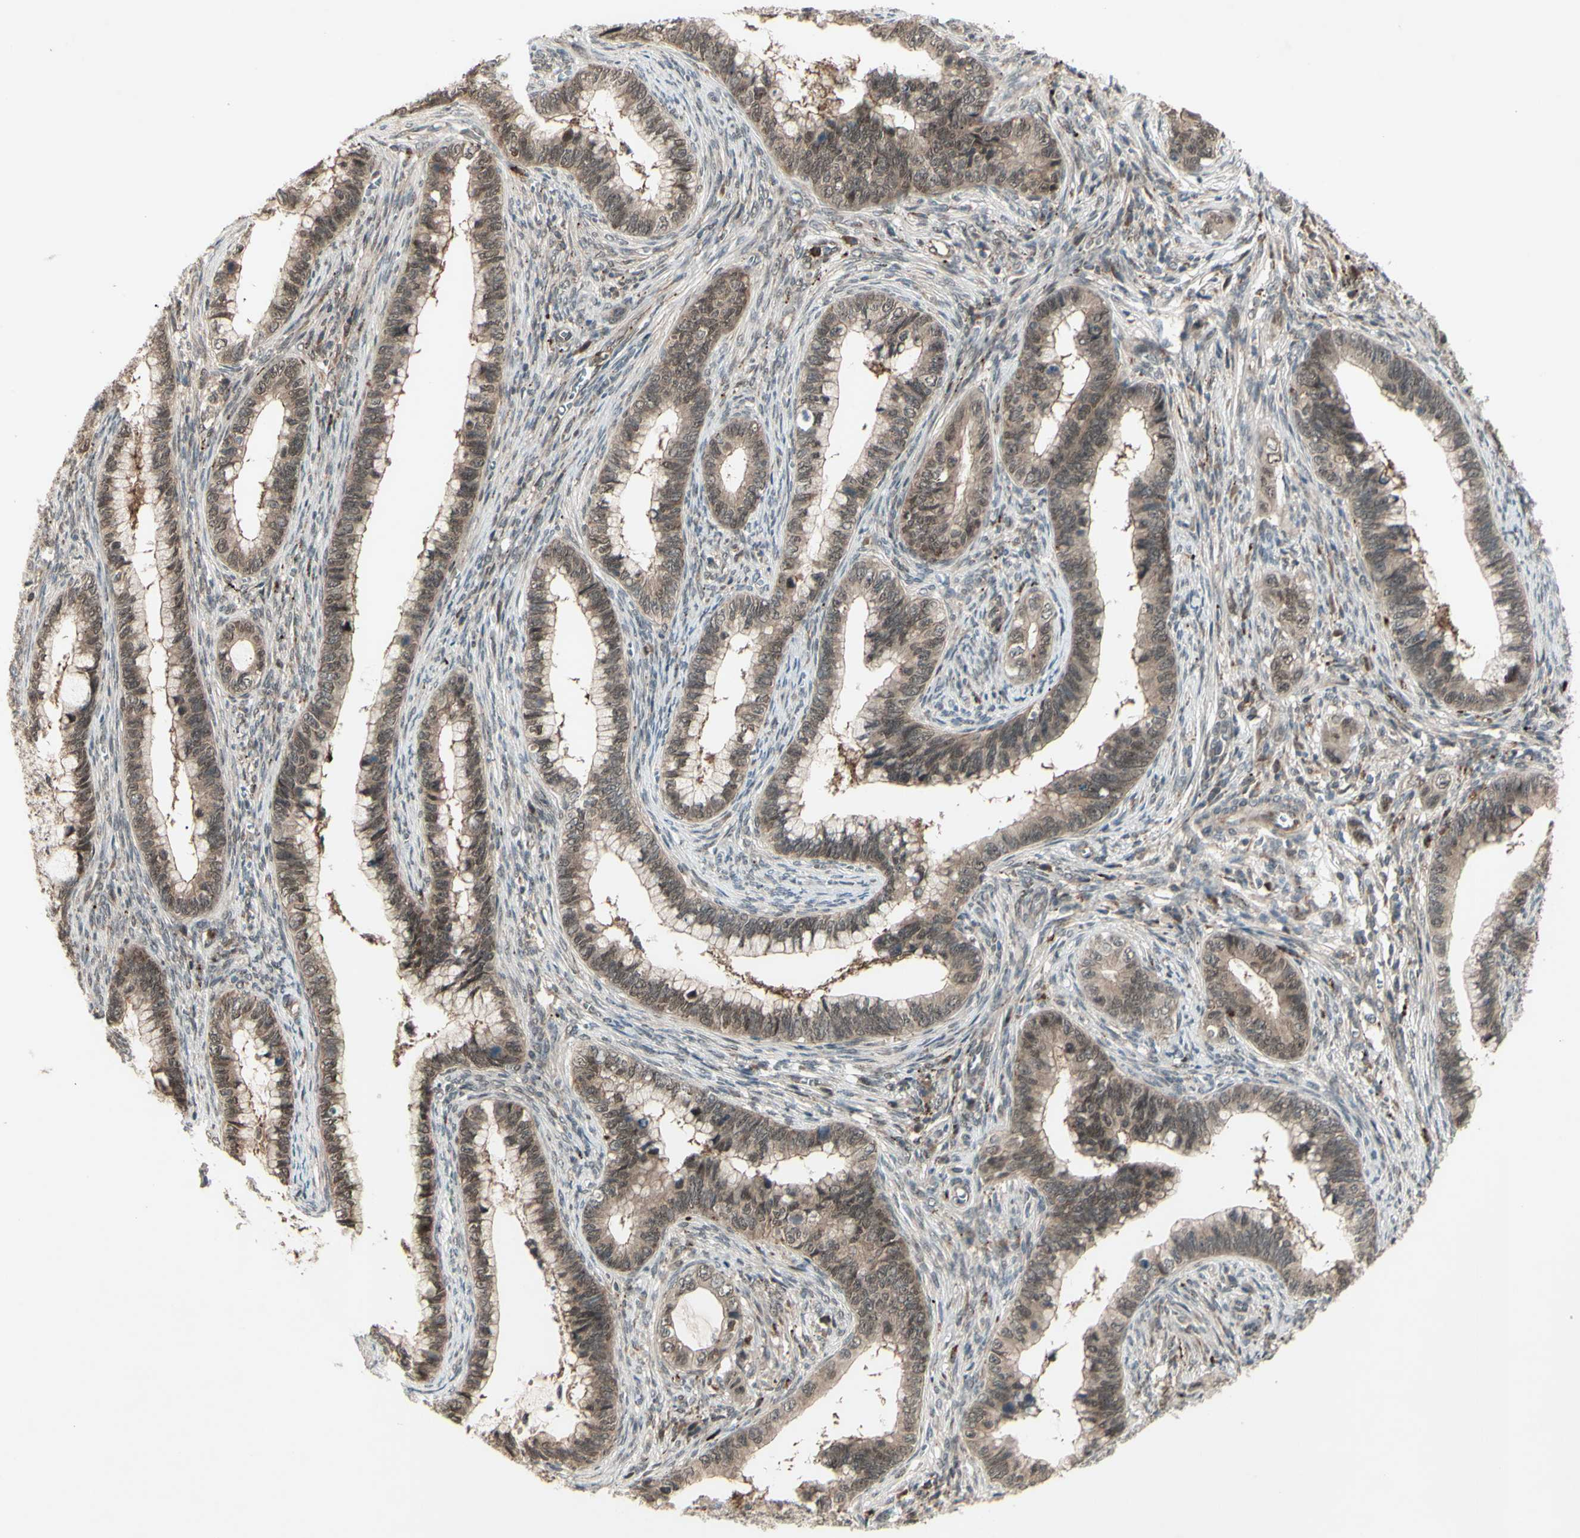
{"staining": {"intensity": "moderate", "quantity": ">75%", "location": "cytoplasmic/membranous,nuclear"}, "tissue": "cervical cancer", "cell_type": "Tumor cells", "image_type": "cancer", "snomed": [{"axis": "morphology", "description": "Adenocarcinoma, NOS"}, {"axis": "topography", "description": "Cervix"}], "caption": "Tumor cells reveal medium levels of moderate cytoplasmic/membranous and nuclear expression in approximately >75% of cells in human adenocarcinoma (cervical). (Stains: DAB in brown, nuclei in blue, Microscopy: brightfield microscopy at high magnification).", "gene": "MLF2", "patient": {"sex": "female", "age": 44}}